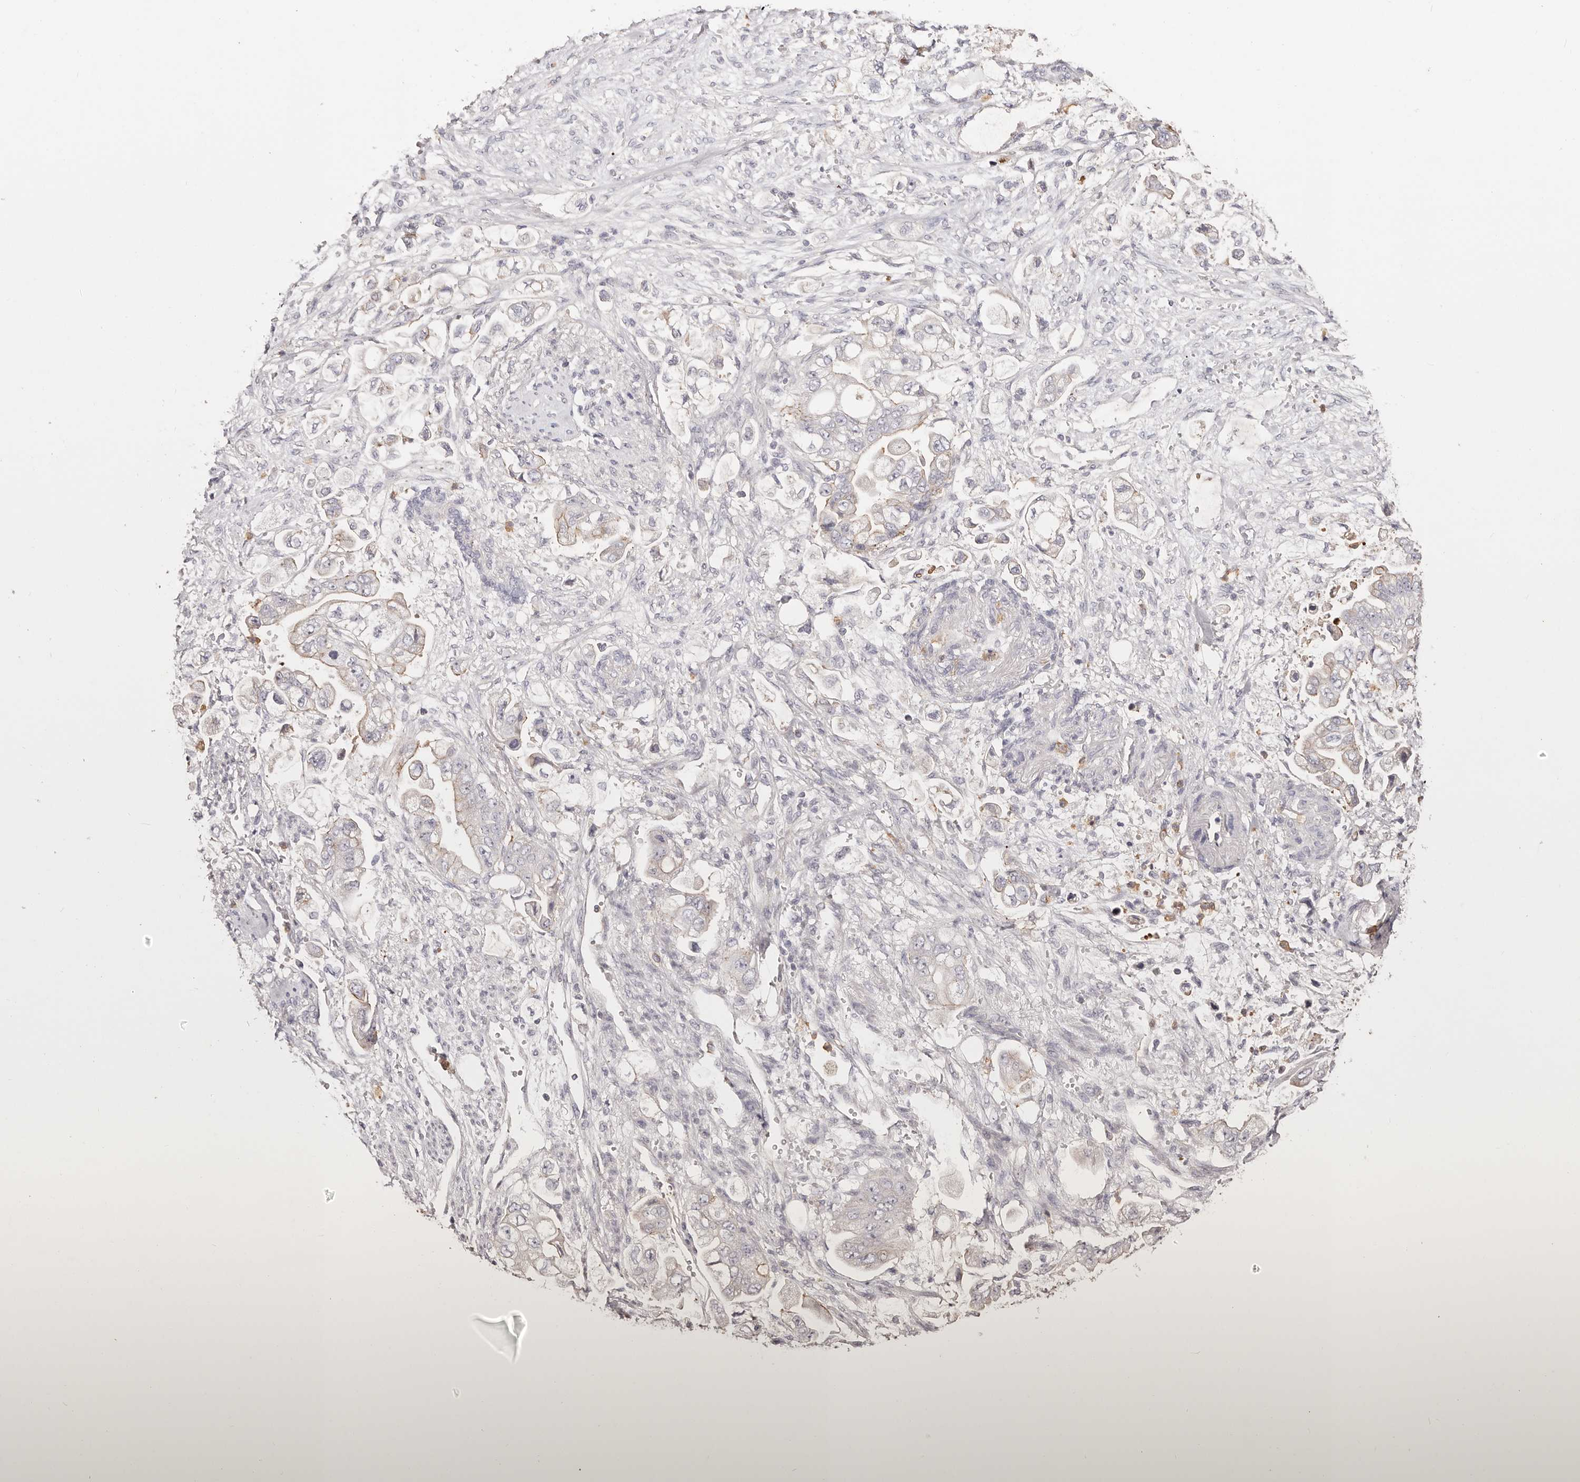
{"staining": {"intensity": "weak", "quantity": "<25%", "location": "cytoplasmic/membranous"}, "tissue": "stomach cancer", "cell_type": "Tumor cells", "image_type": "cancer", "snomed": [{"axis": "morphology", "description": "Adenocarcinoma, NOS"}, {"axis": "topography", "description": "Stomach"}], "caption": "Immunohistochemistry of stomach adenocarcinoma exhibits no staining in tumor cells.", "gene": "SLC35B2", "patient": {"sex": "male", "age": 62}}